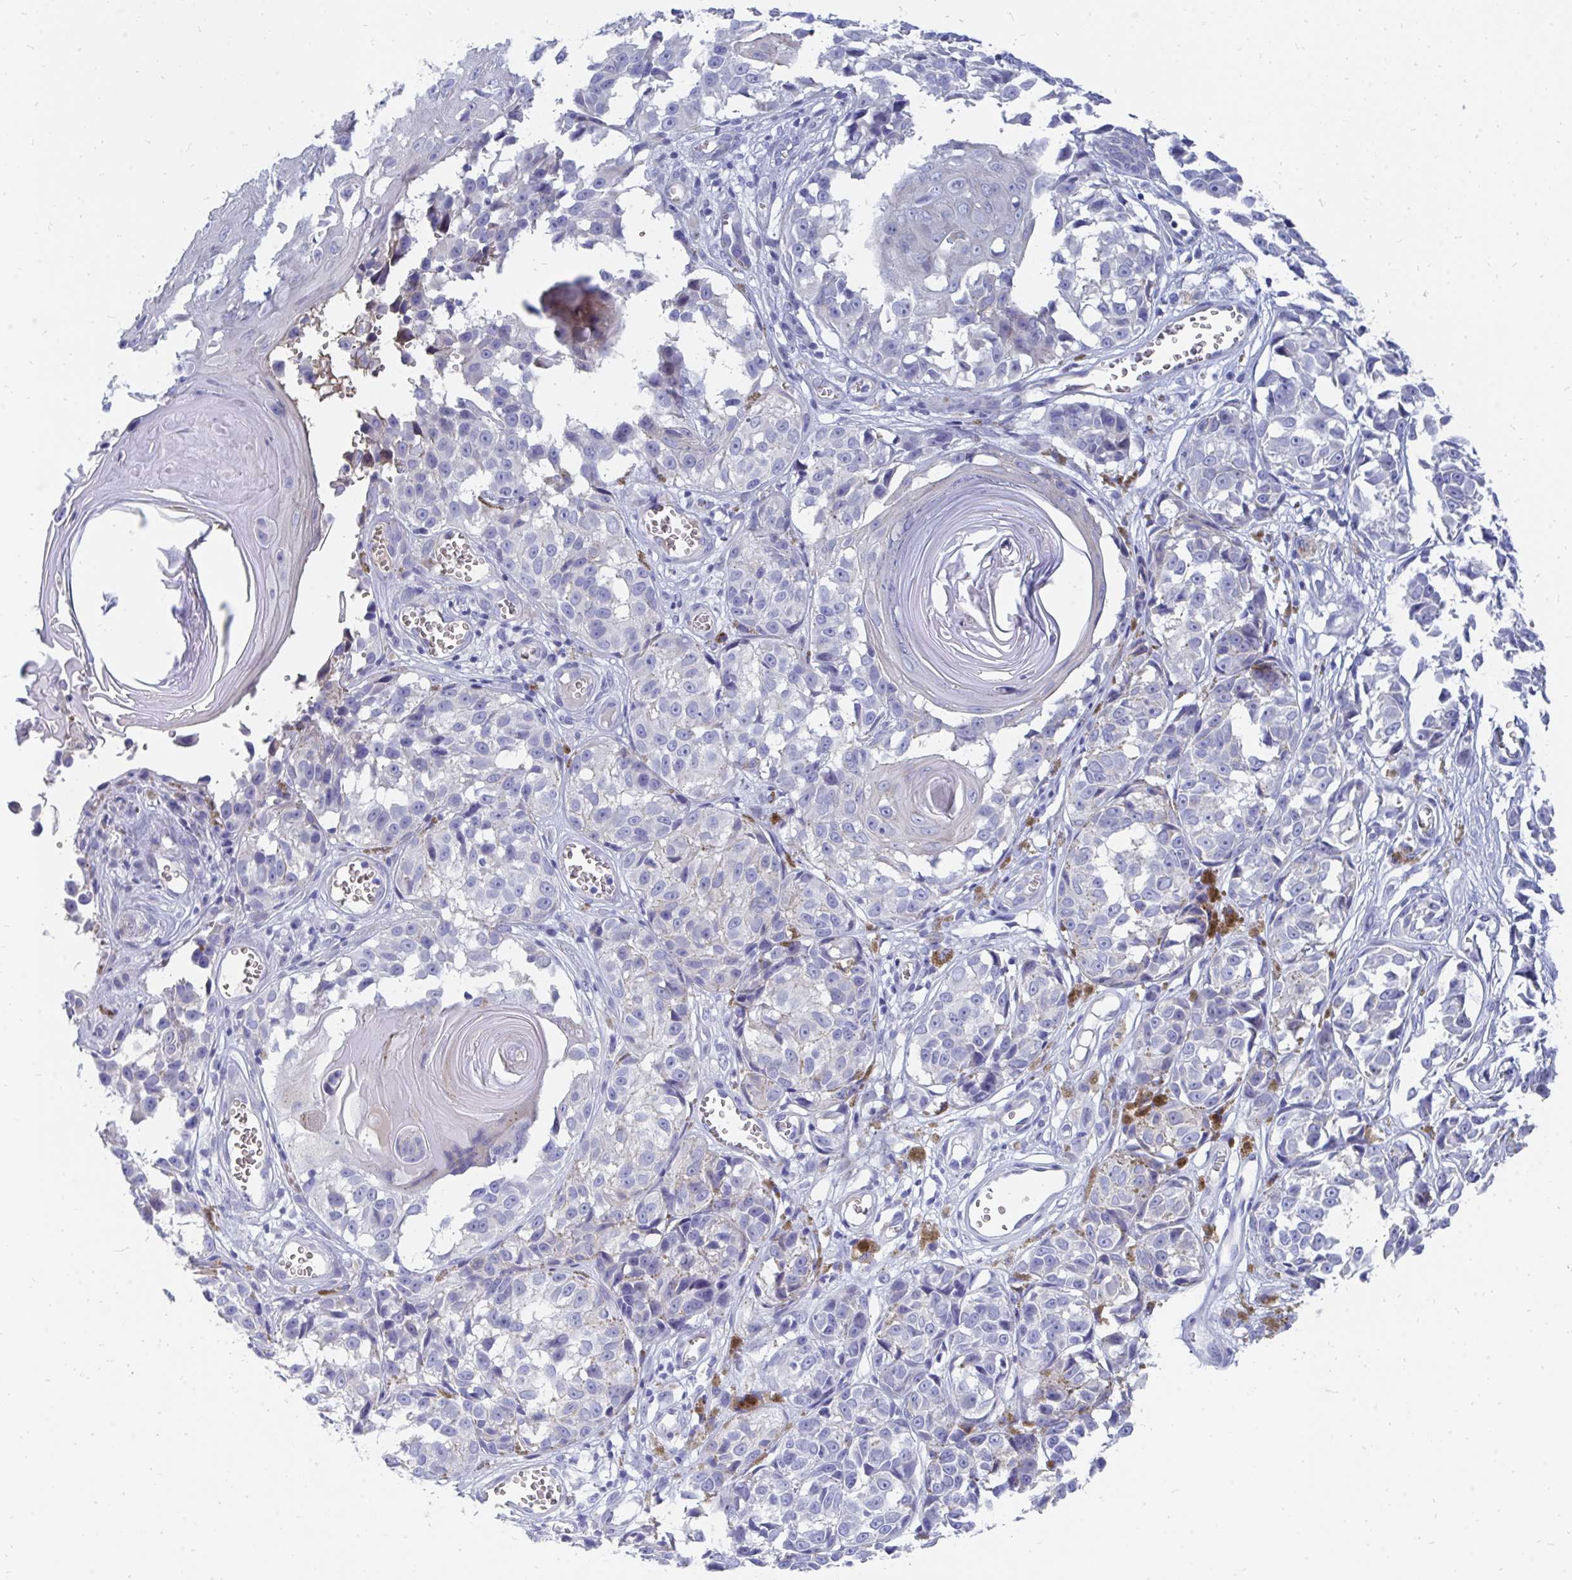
{"staining": {"intensity": "negative", "quantity": "none", "location": "none"}, "tissue": "melanoma", "cell_type": "Tumor cells", "image_type": "cancer", "snomed": [{"axis": "morphology", "description": "Malignant melanoma, NOS"}, {"axis": "topography", "description": "Skin"}], "caption": "Melanoma was stained to show a protein in brown. There is no significant positivity in tumor cells.", "gene": "MROH2B", "patient": {"sex": "male", "age": 73}}